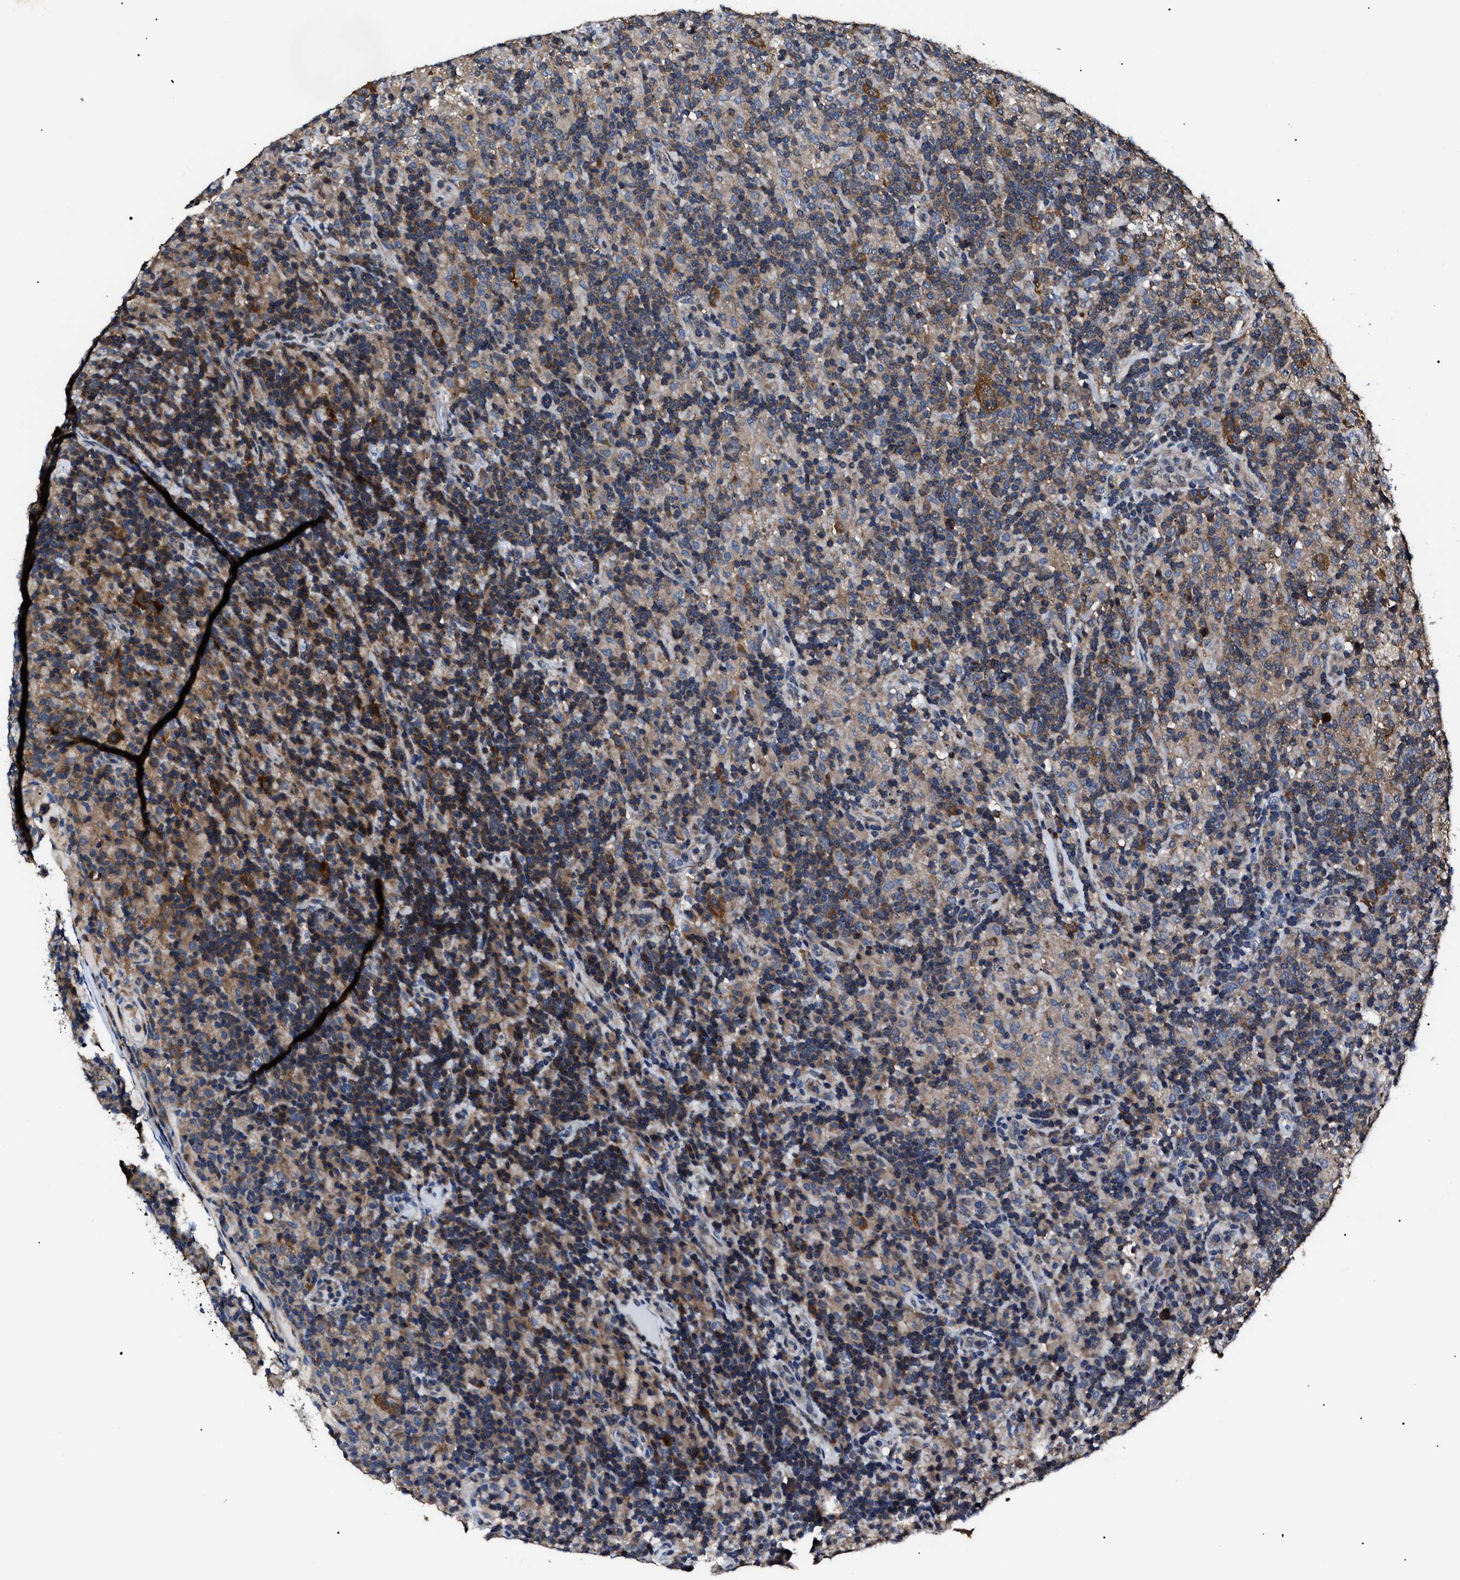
{"staining": {"intensity": "moderate", "quantity": ">75%", "location": "cytoplasmic/membranous"}, "tissue": "lymphoma", "cell_type": "Tumor cells", "image_type": "cancer", "snomed": [{"axis": "morphology", "description": "Hodgkin's disease, NOS"}, {"axis": "topography", "description": "Lymph node"}], "caption": "IHC of lymphoma displays medium levels of moderate cytoplasmic/membranous expression in approximately >75% of tumor cells.", "gene": "CCT8", "patient": {"sex": "male", "age": 70}}